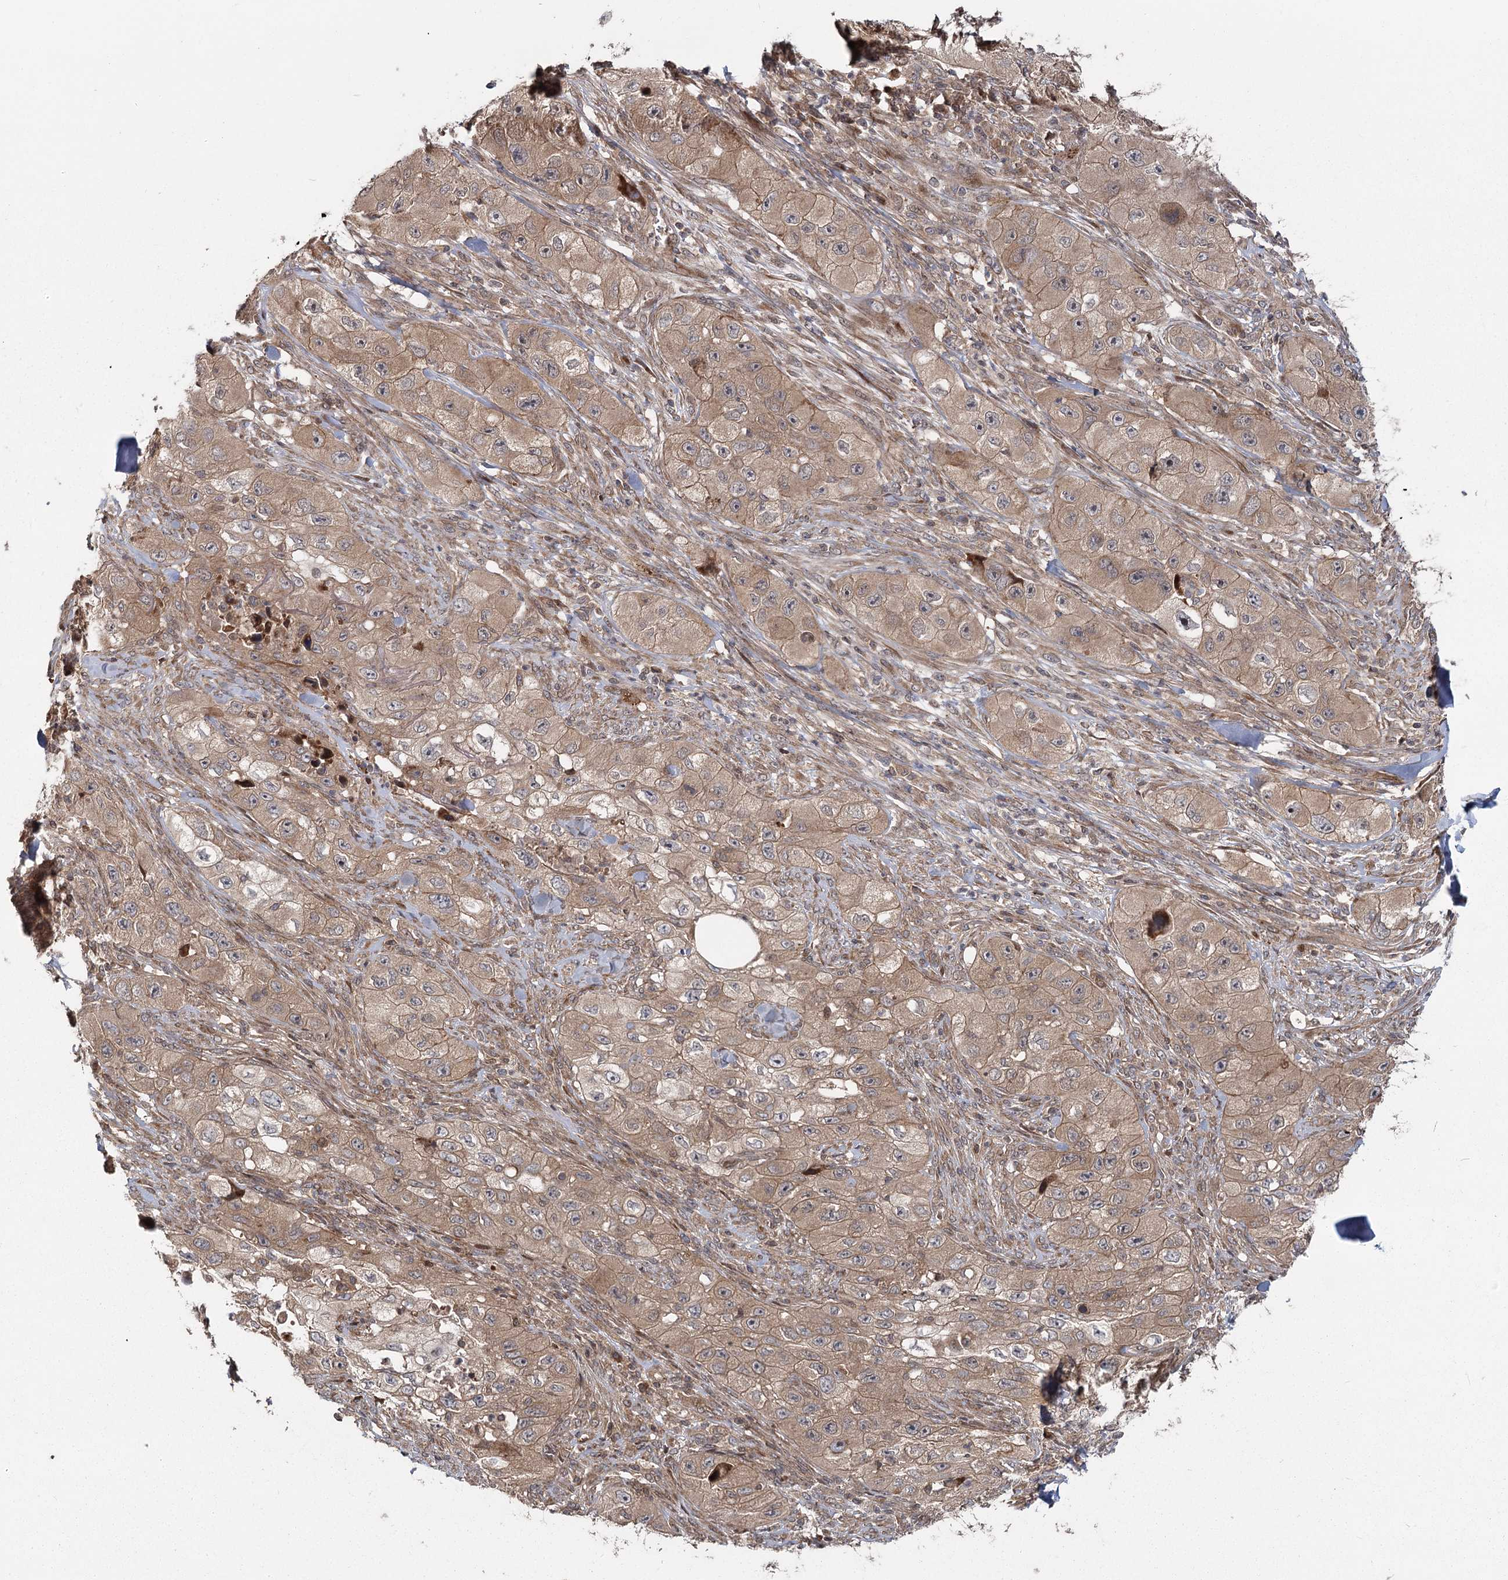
{"staining": {"intensity": "weak", "quantity": ">75%", "location": "cytoplasmic/membranous"}, "tissue": "skin cancer", "cell_type": "Tumor cells", "image_type": "cancer", "snomed": [{"axis": "morphology", "description": "Squamous cell carcinoma, NOS"}, {"axis": "topography", "description": "Skin"}, {"axis": "topography", "description": "Subcutis"}], "caption": "The photomicrograph reveals staining of squamous cell carcinoma (skin), revealing weak cytoplasmic/membranous protein expression (brown color) within tumor cells.", "gene": "RAPGEF6", "patient": {"sex": "male", "age": 73}}